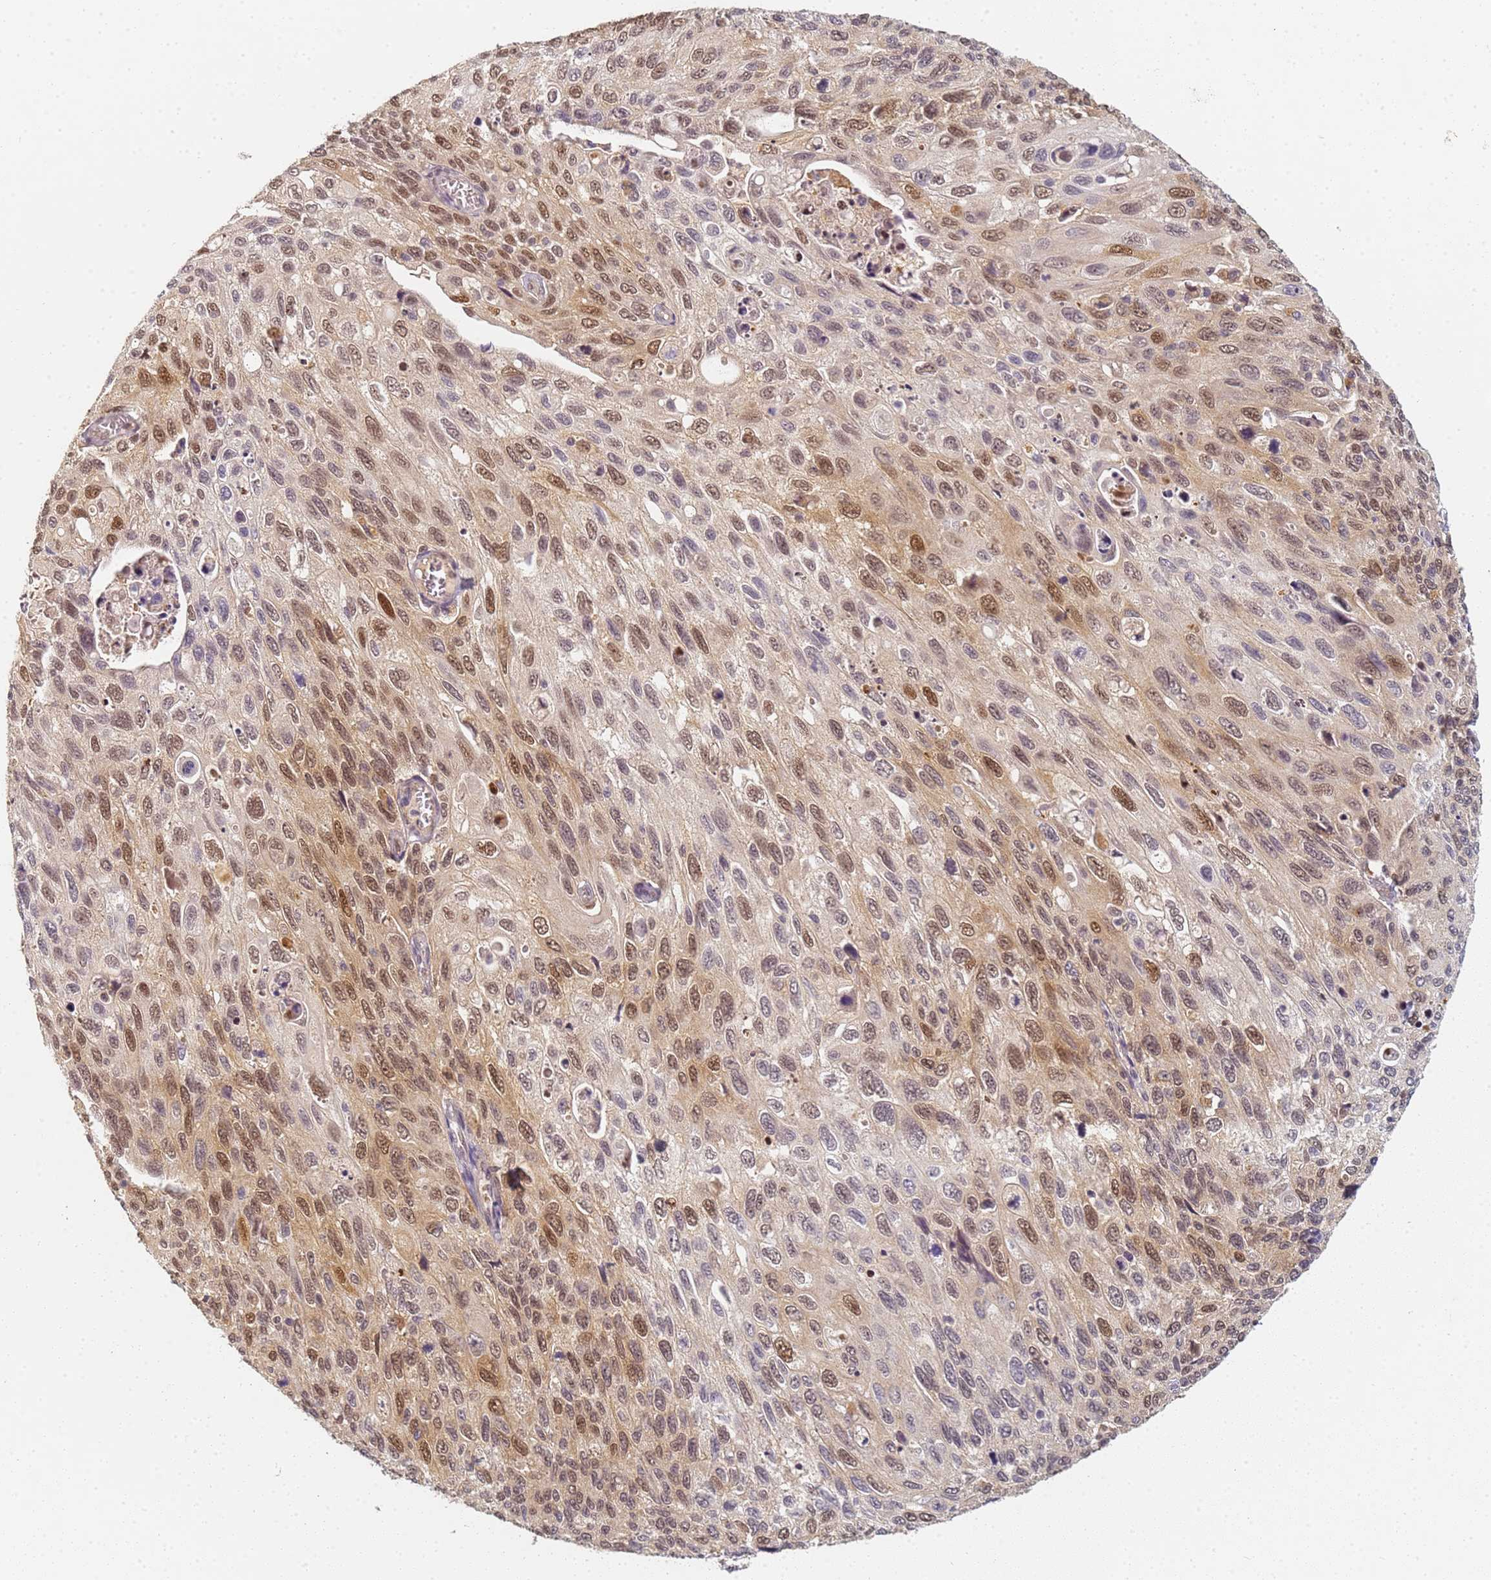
{"staining": {"intensity": "strong", "quantity": "25%-75%", "location": "nuclear"}, "tissue": "cervical cancer", "cell_type": "Tumor cells", "image_type": "cancer", "snomed": [{"axis": "morphology", "description": "Squamous cell carcinoma, NOS"}, {"axis": "topography", "description": "Cervix"}], "caption": "Tumor cells reveal high levels of strong nuclear positivity in about 25%-75% of cells in human cervical cancer.", "gene": "HMCES", "patient": {"sex": "female", "age": 70}}